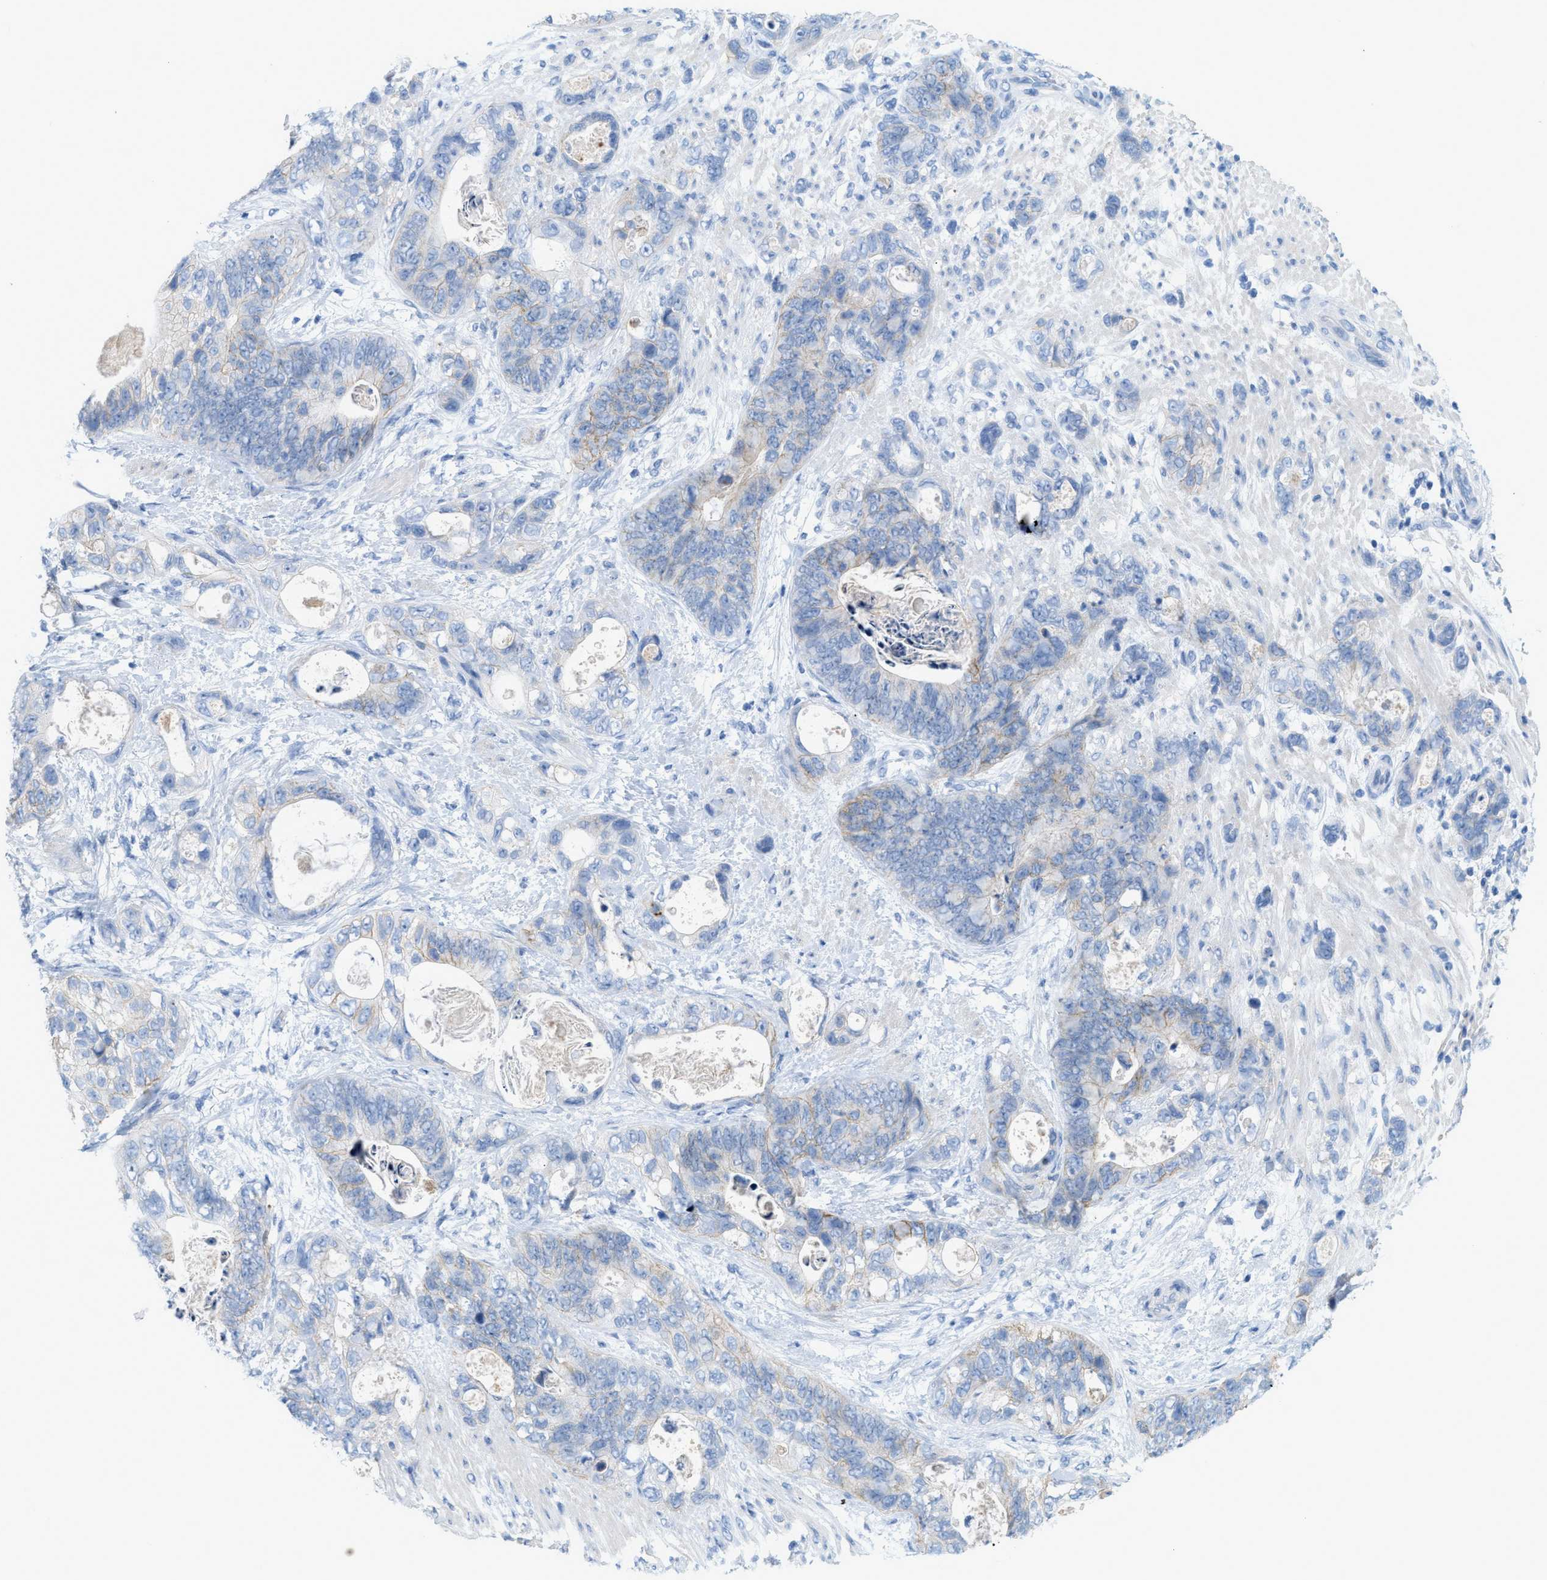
{"staining": {"intensity": "negative", "quantity": "none", "location": "none"}, "tissue": "stomach cancer", "cell_type": "Tumor cells", "image_type": "cancer", "snomed": [{"axis": "morphology", "description": "Normal tissue, NOS"}, {"axis": "morphology", "description": "Adenocarcinoma, NOS"}, {"axis": "topography", "description": "Stomach"}], "caption": "Immunohistochemistry of human stomach cancer reveals no positivity in tumor cells. (DAB (3,3'-diaminobenzidine) IHC visualized using brightfield microscopy, high magnification).", "gene": "SLC3A2", "patient": {"sex": "female", "age": 89}}